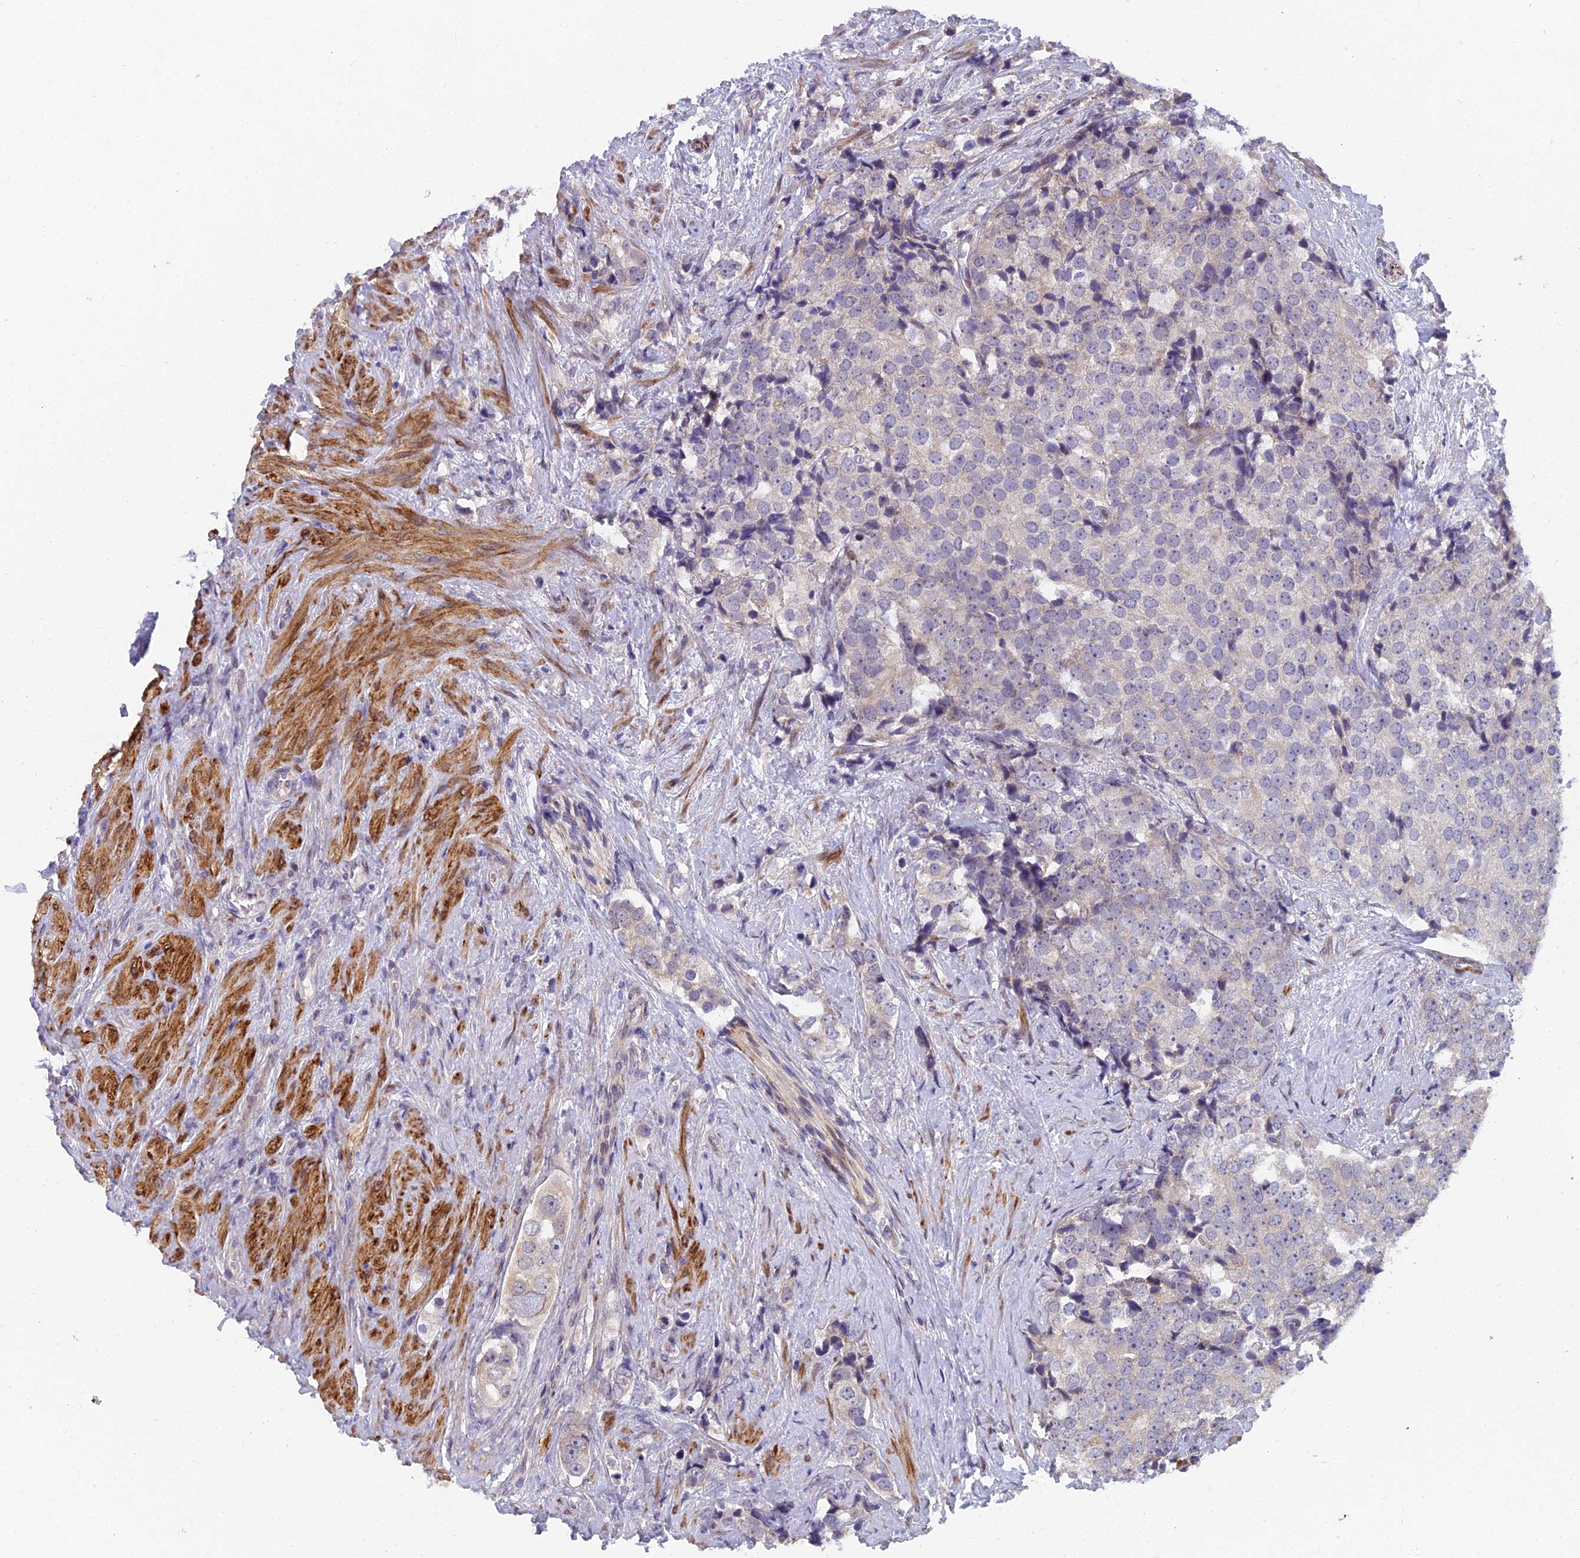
{"staining": {"intensity": "negative", "quantity": "none", "location": "none"}, "tissue": "prostate cancer", "cell_type": "Tumor cells", "image_type": "cancer", "snomed": [{"axis": "morphology", "description": "Adenocarcinoma, High grade"}, {"axis": "topography", "description": "Prostate"}], "caption": "An immunohistochemistry (IHC) histopathology image of high-grade adenocarcinoma (prostate) is shown. There is no staining in tumor cells of high-grade adenocarcinoma (prostate).", "gene": "RAB28", "patient": {"sex": "male", "age": 49}}